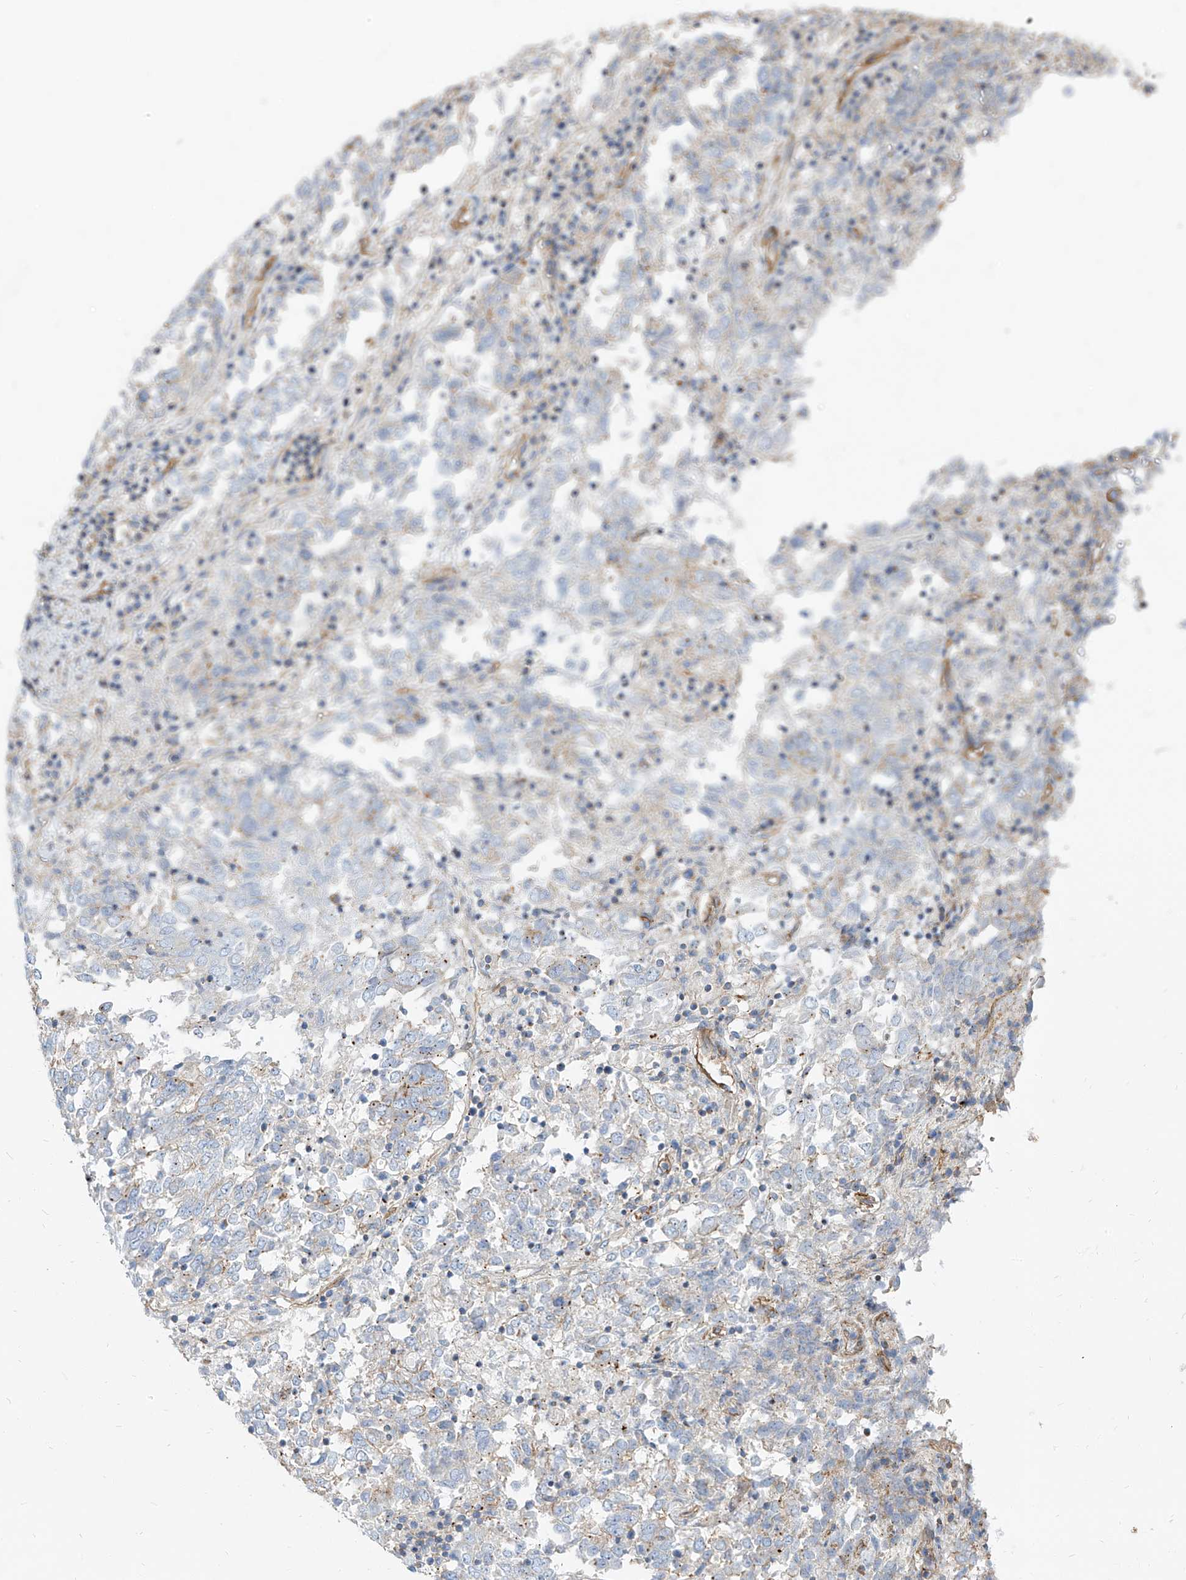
{"staining": {"intensity": "negative", "quantity": "none", "location": "none"}, "tissue": "endometrial cancer", "cell_type": "Tumor cells", "image_type": "cancer", "snomed": [{"axis": "morphology", "description": "Adenocarcinoma, NOS"}, {"axis": "topography", "description": "Endometrium"}], "caption": "The IHC micrograph has no significant expression in tumor cells of endometrial cancer (adenocarcinoma) tissue.", "gene": "TXLNB", "patient": {"sex": "female", "age": 80}}